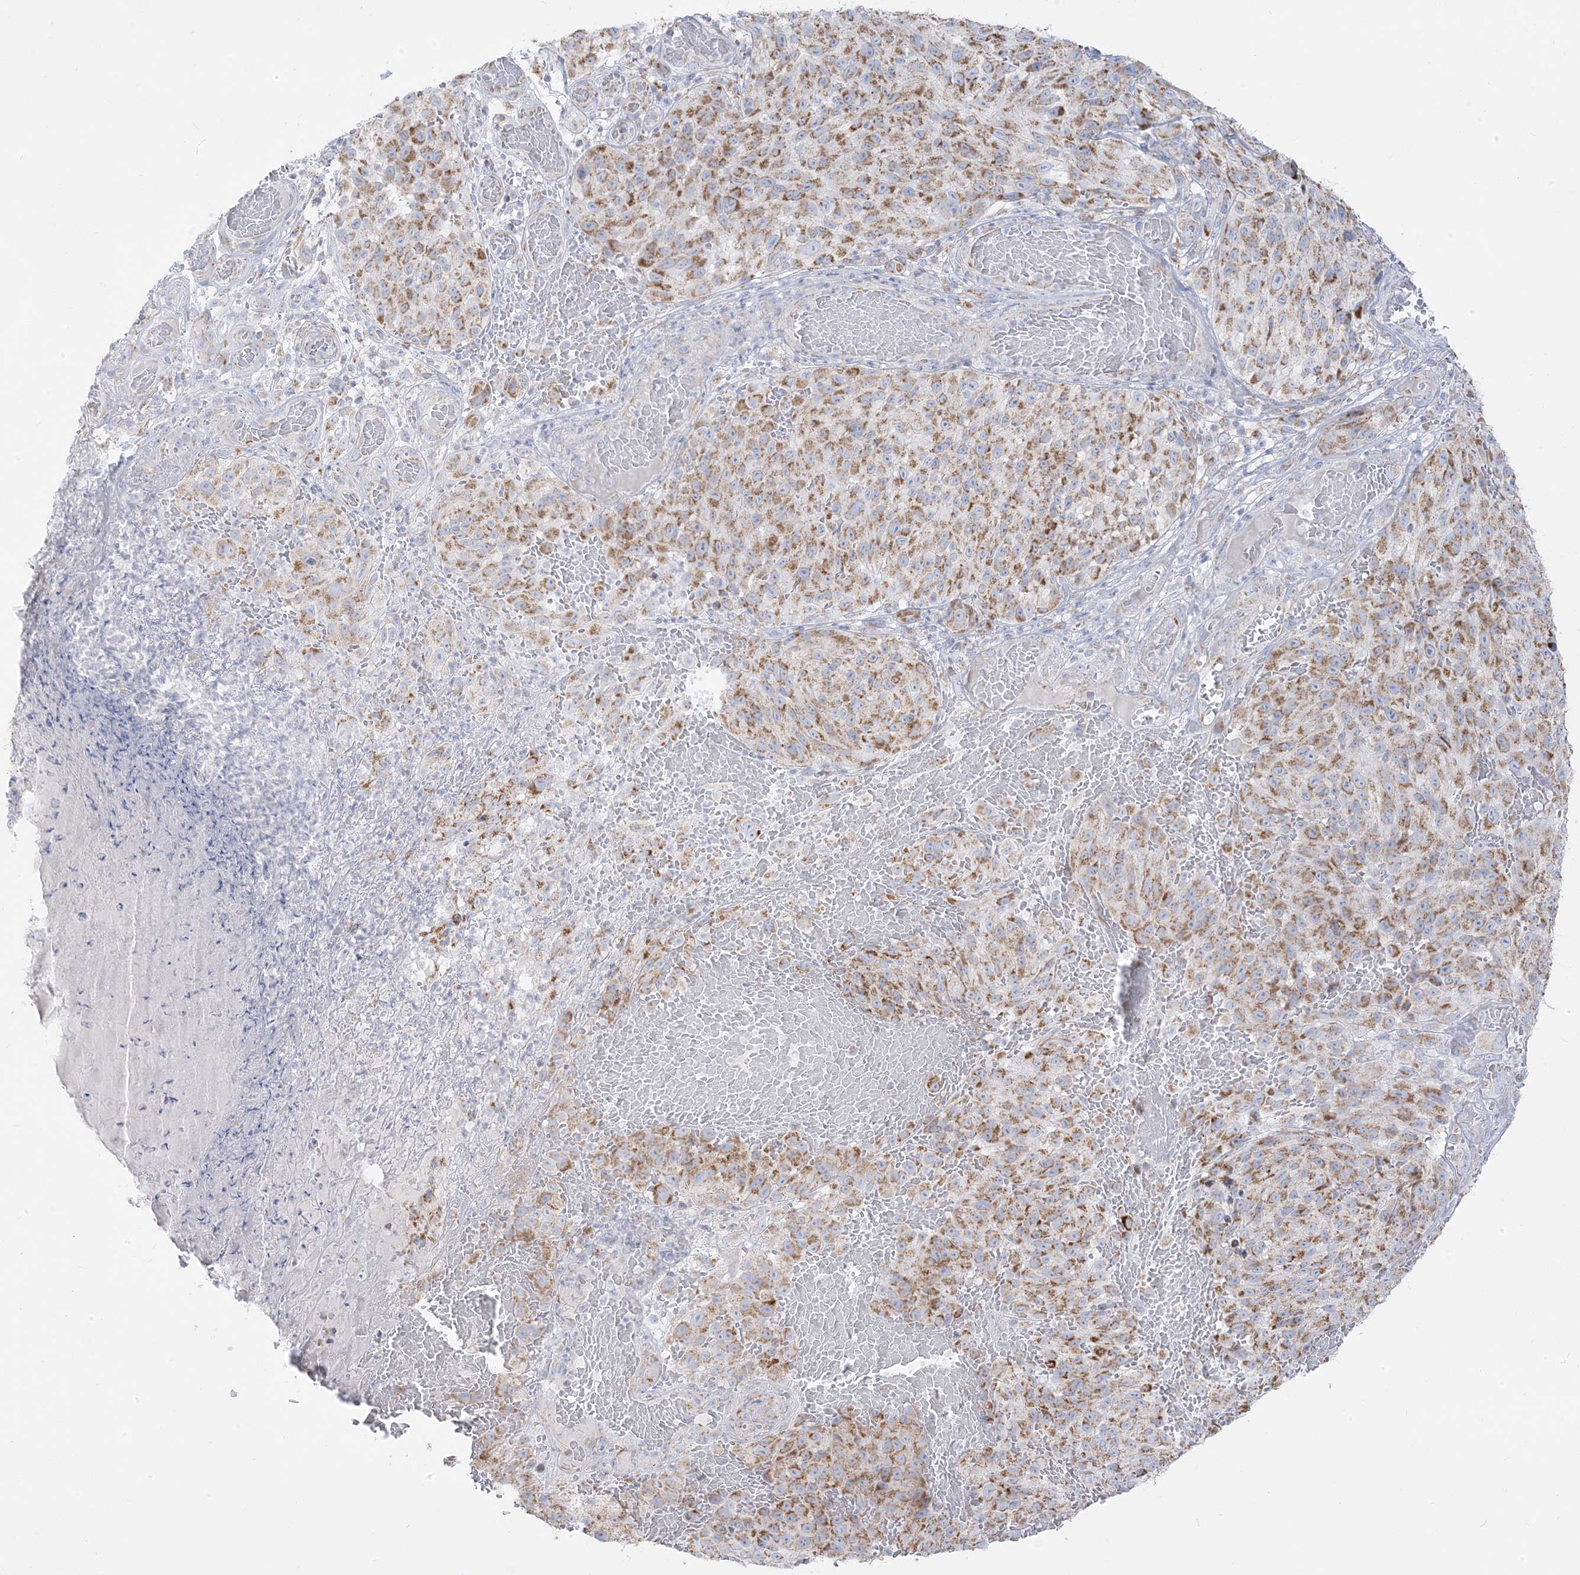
{"staining": {"intensity": "moderate", "quantity": ">75%", "location": "cytoplasmic/membranous"}, "tissue": "melanoma", "cell_type": "Tumor cells", "image_type": "cancer", "snomed": [{"axis": "morphology", "description": "Malignant melanoma, NOS"}, {"axis": "topography", "description": "Skin"}], "caption": "Immunohistochemical staining of human malignant melanoma displays moderate cytoplasmic/membranous protein expression in approximately >75% of tumor cells.", "gene": "PCCB", "patient": {"sex": "male", "age": 83}}